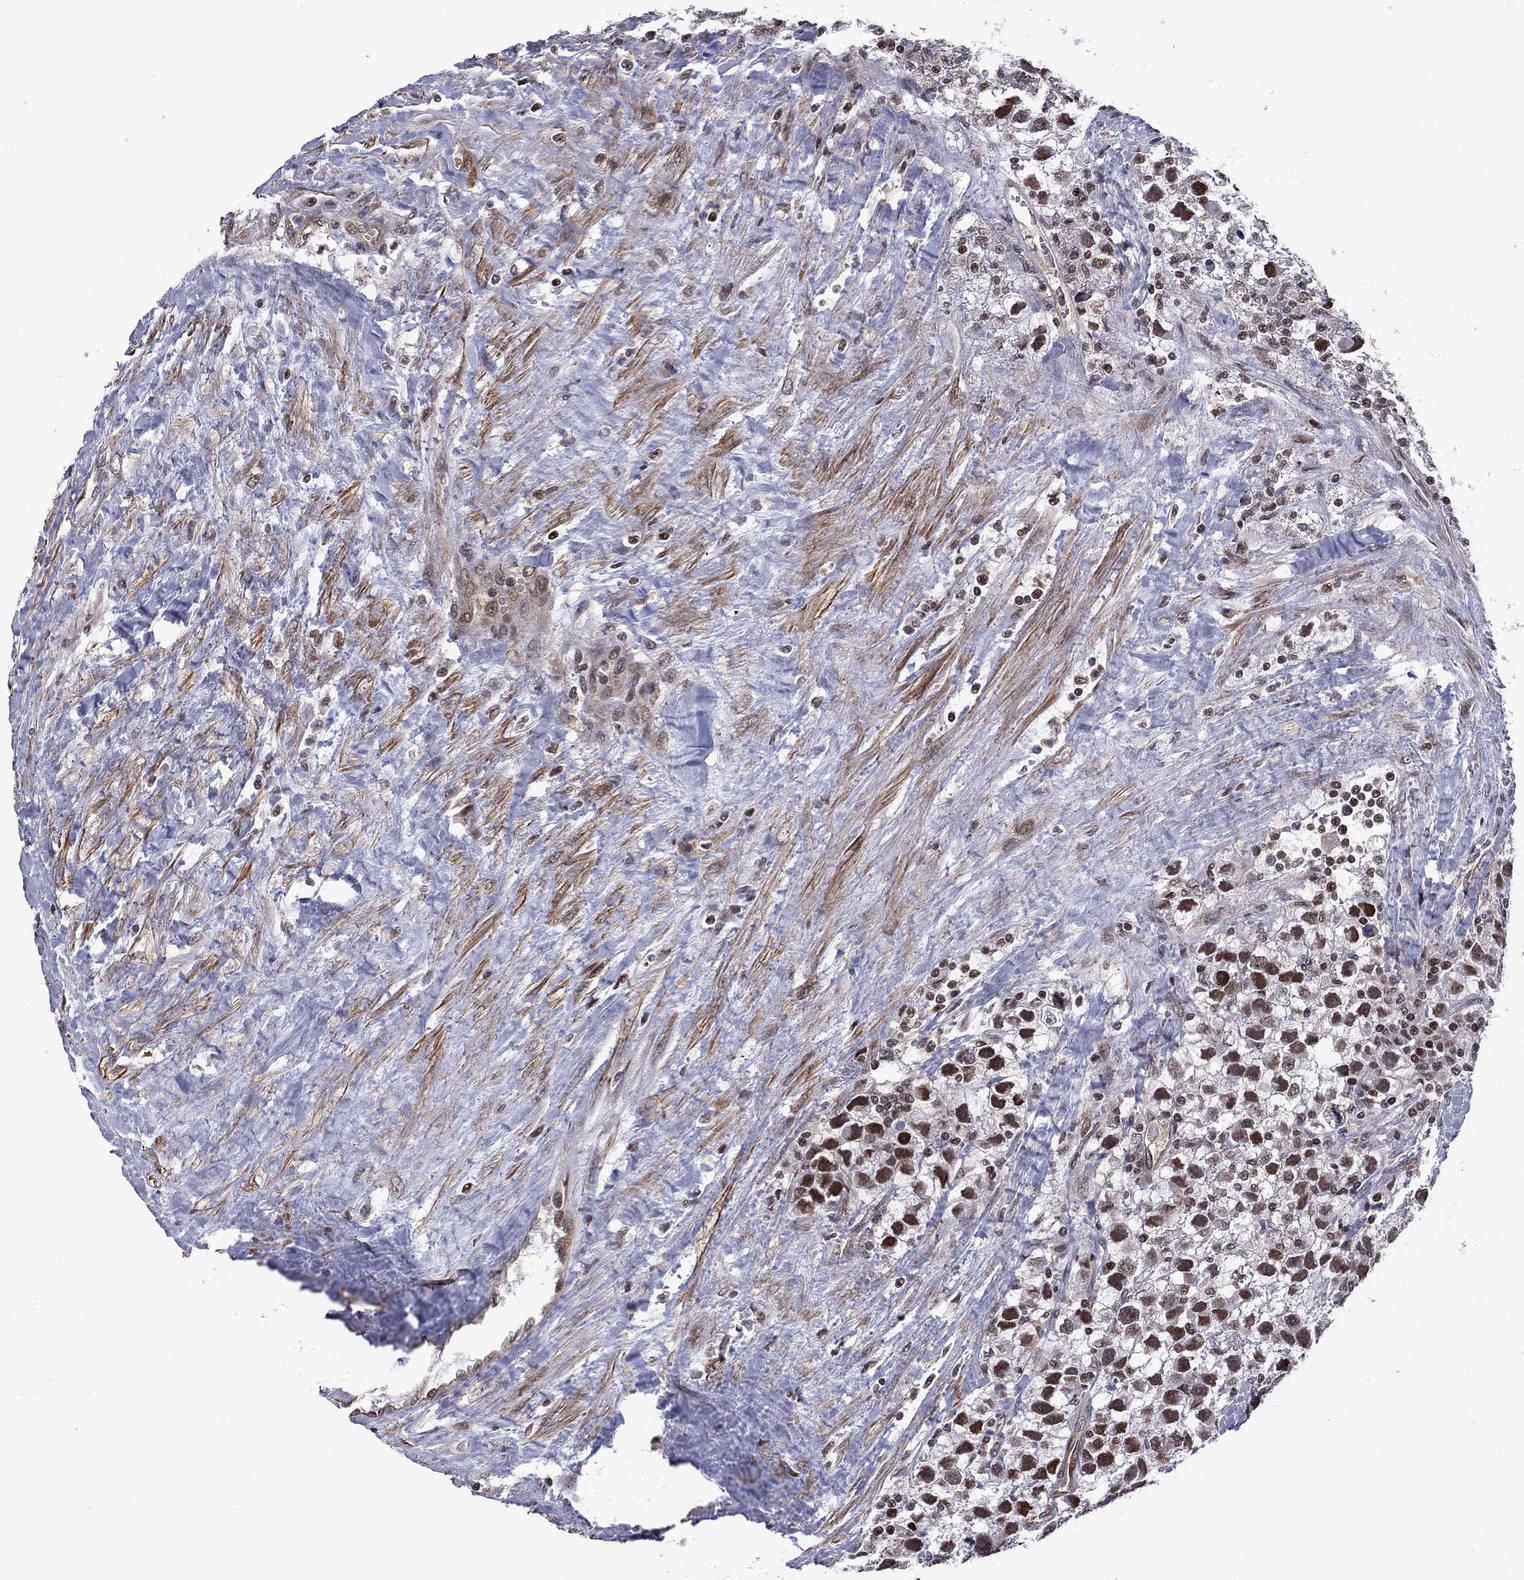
{"staining": {"intensity": "strong", "quantity": "25%-75%", "location": "nuclear"}, "tissue": "testis cancer", "cell_type": "Tumor cells", "image_type": "cancer", "snomed": [{"axis": "morphology", "description": "Seminoma, NOS"}, {"axis": "topography", "description": "Testis"}], "caption": "High-power microscopy captured an IHC histopathology image of testis cancer (seminoma), revealing strong nuclear staining in approximately 25%-75% of tumor cells.", "gene": "BRF1", "patient": {"sex": "male", "age": 43}}